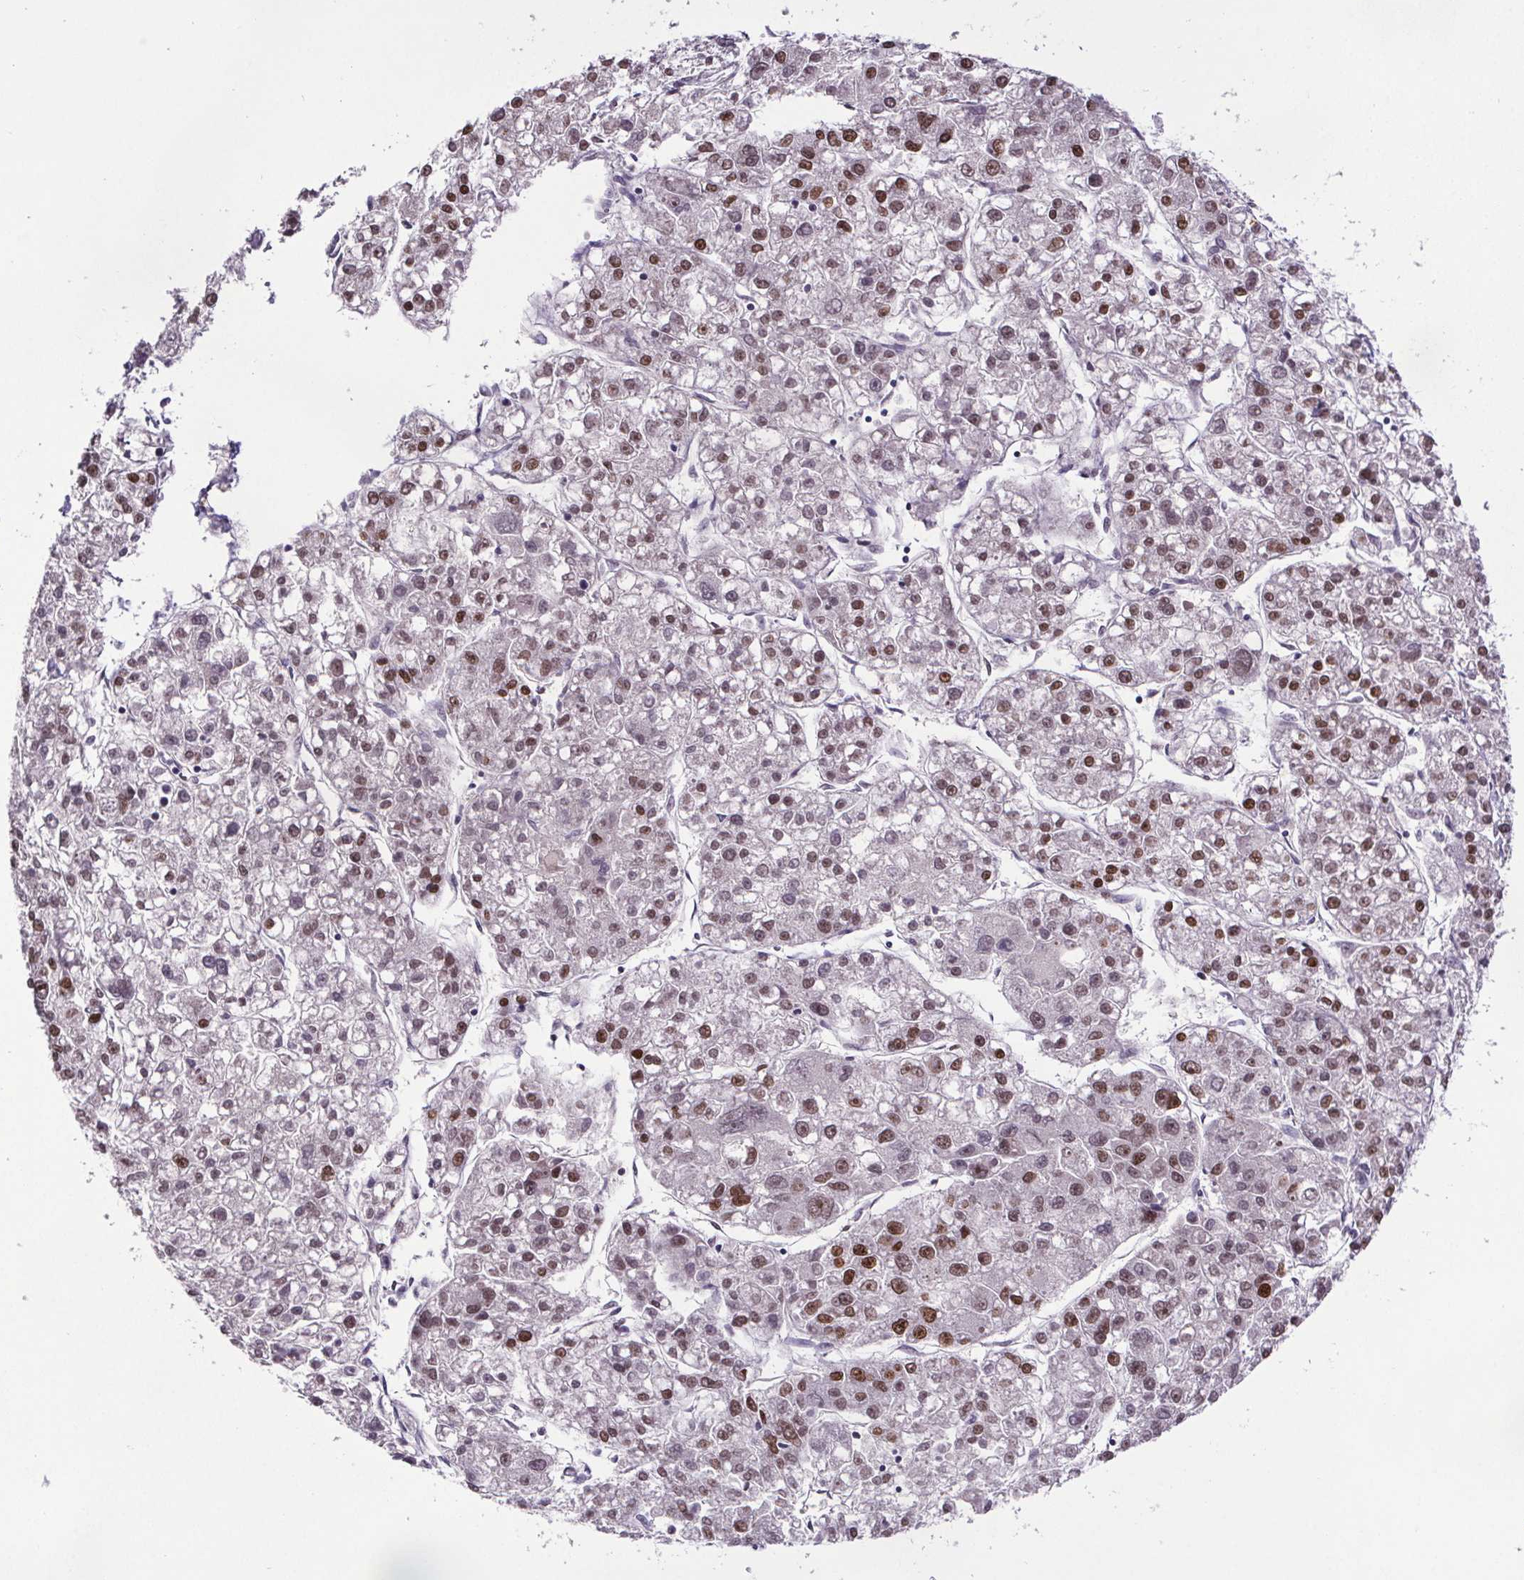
{"staining": {"intensity": "moderate", "quantity": "25%-75%", "location": "nuclear"}, "tissue": "liver cancer", "cell_type": "Tumor cells", "image_type": "cancer", "snomed": [{"axis": "morphology", "description": "Carcinoma, Hepatocellular, NOS"}, {"axis": "topography", "description": "Liver"}], "caption": "Immunohistochemistry (IHC) image of neoplastic tissue: human liver hepatocellular carcinoma stained using IHC shows medium levels of moderate protein expression localized specifically in the nuclear of tumor cells, appearing as a nuclear brown color.", "gene": "ATMIN", "patient": {"sex": "male", "age": 56}}